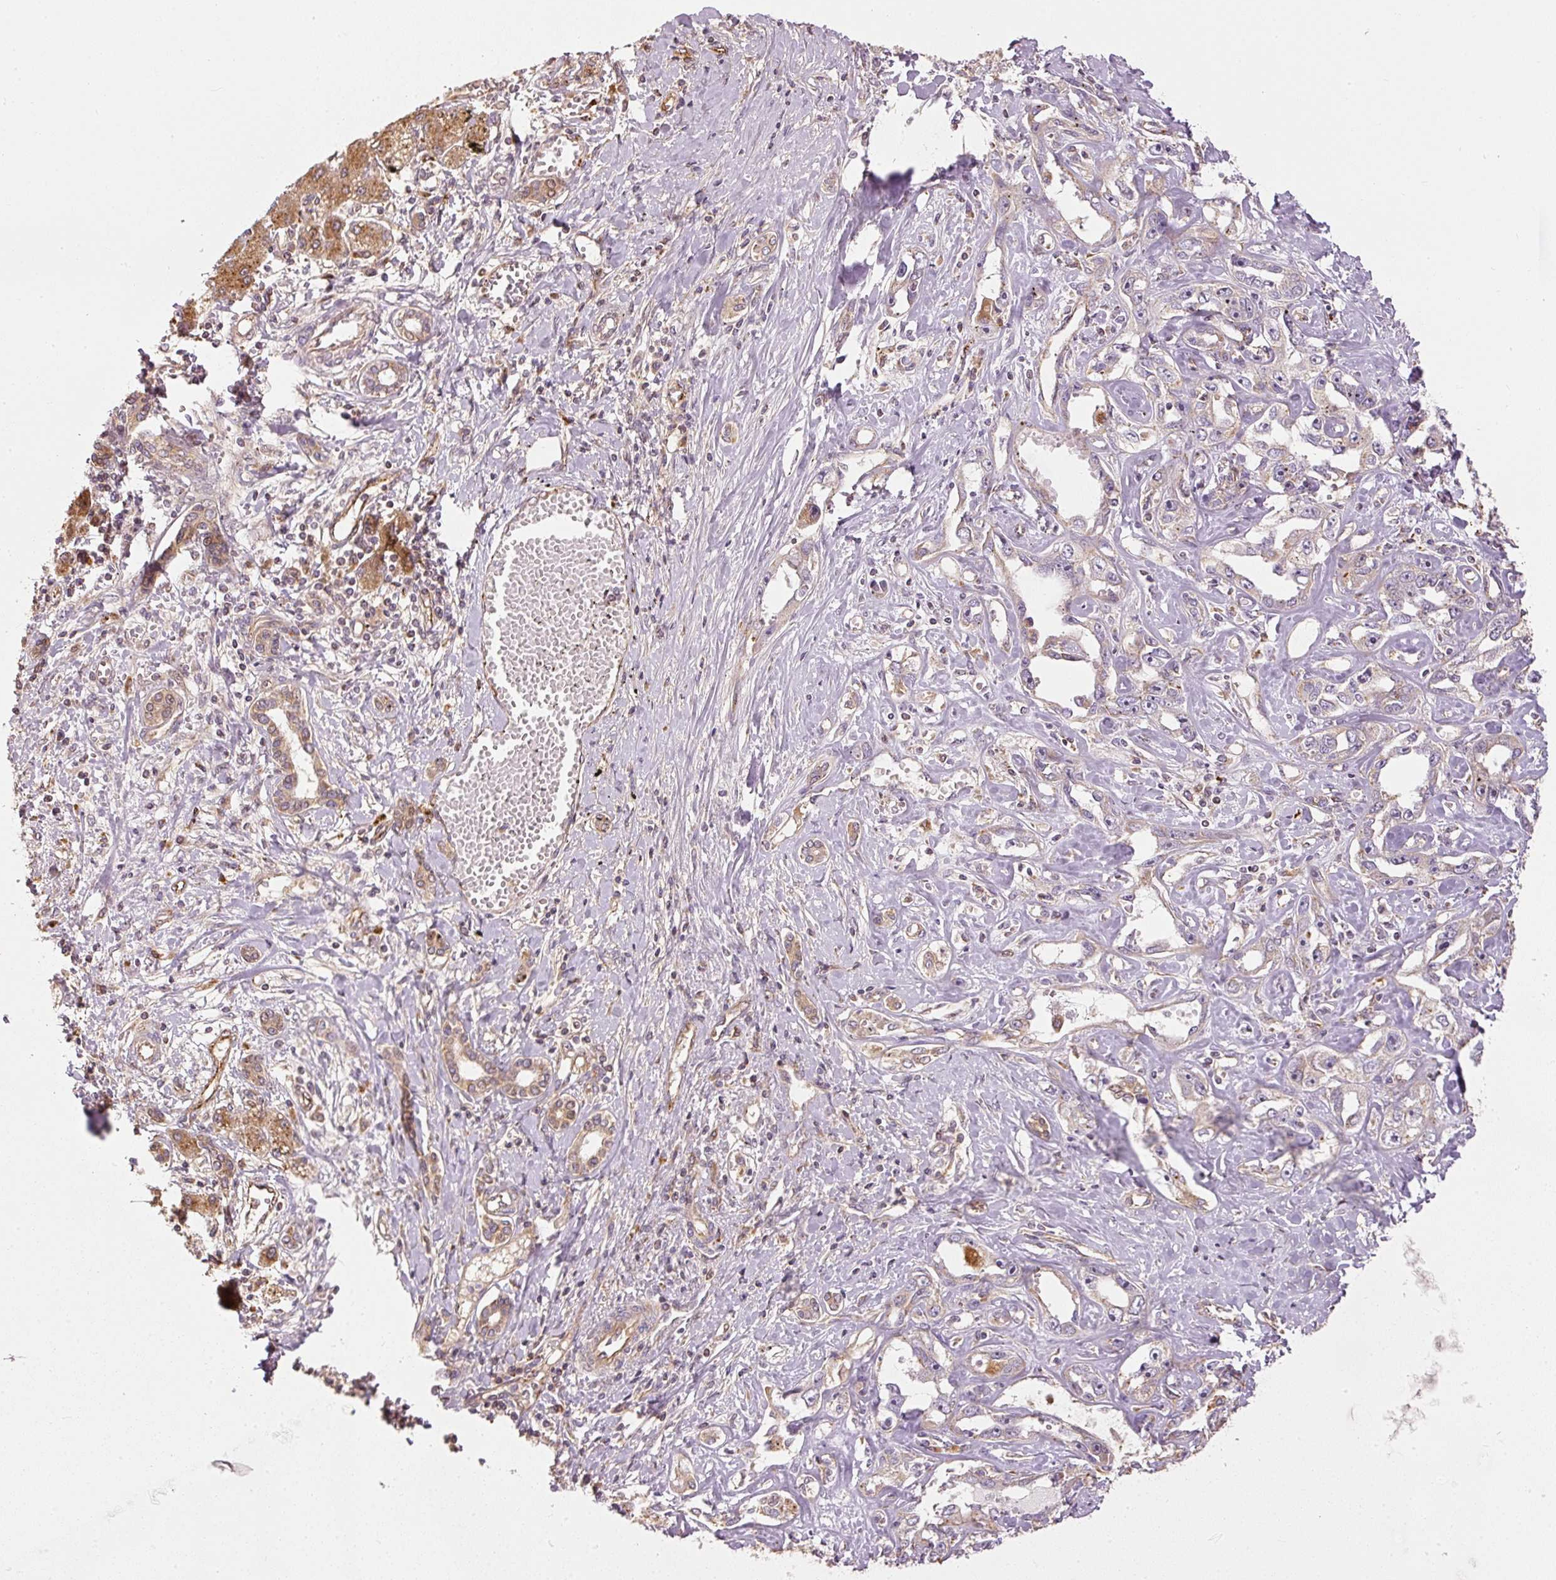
{"staining": {"intensity": "moderate", "quantity": "<25%", "location": "cytoplasmic/membranous"}, "tissue": "liver cancer", "cell_type": "Tumor cells", "image_type": "cancer", "snomed": [{"axis": "morphology", "description": "Cholangiocarcinoma"}, {"axis": "topography", "description": "Liver"}], "caption": "Cholangiocarcinoma (liver) stained for a protein (brown) reveals moderate cytoplasmic/membranous positive positivity in approximately <25% of tumor cells.", "gene": "MTHFD1L", "patient": {"sex": "male", "age": 59}}